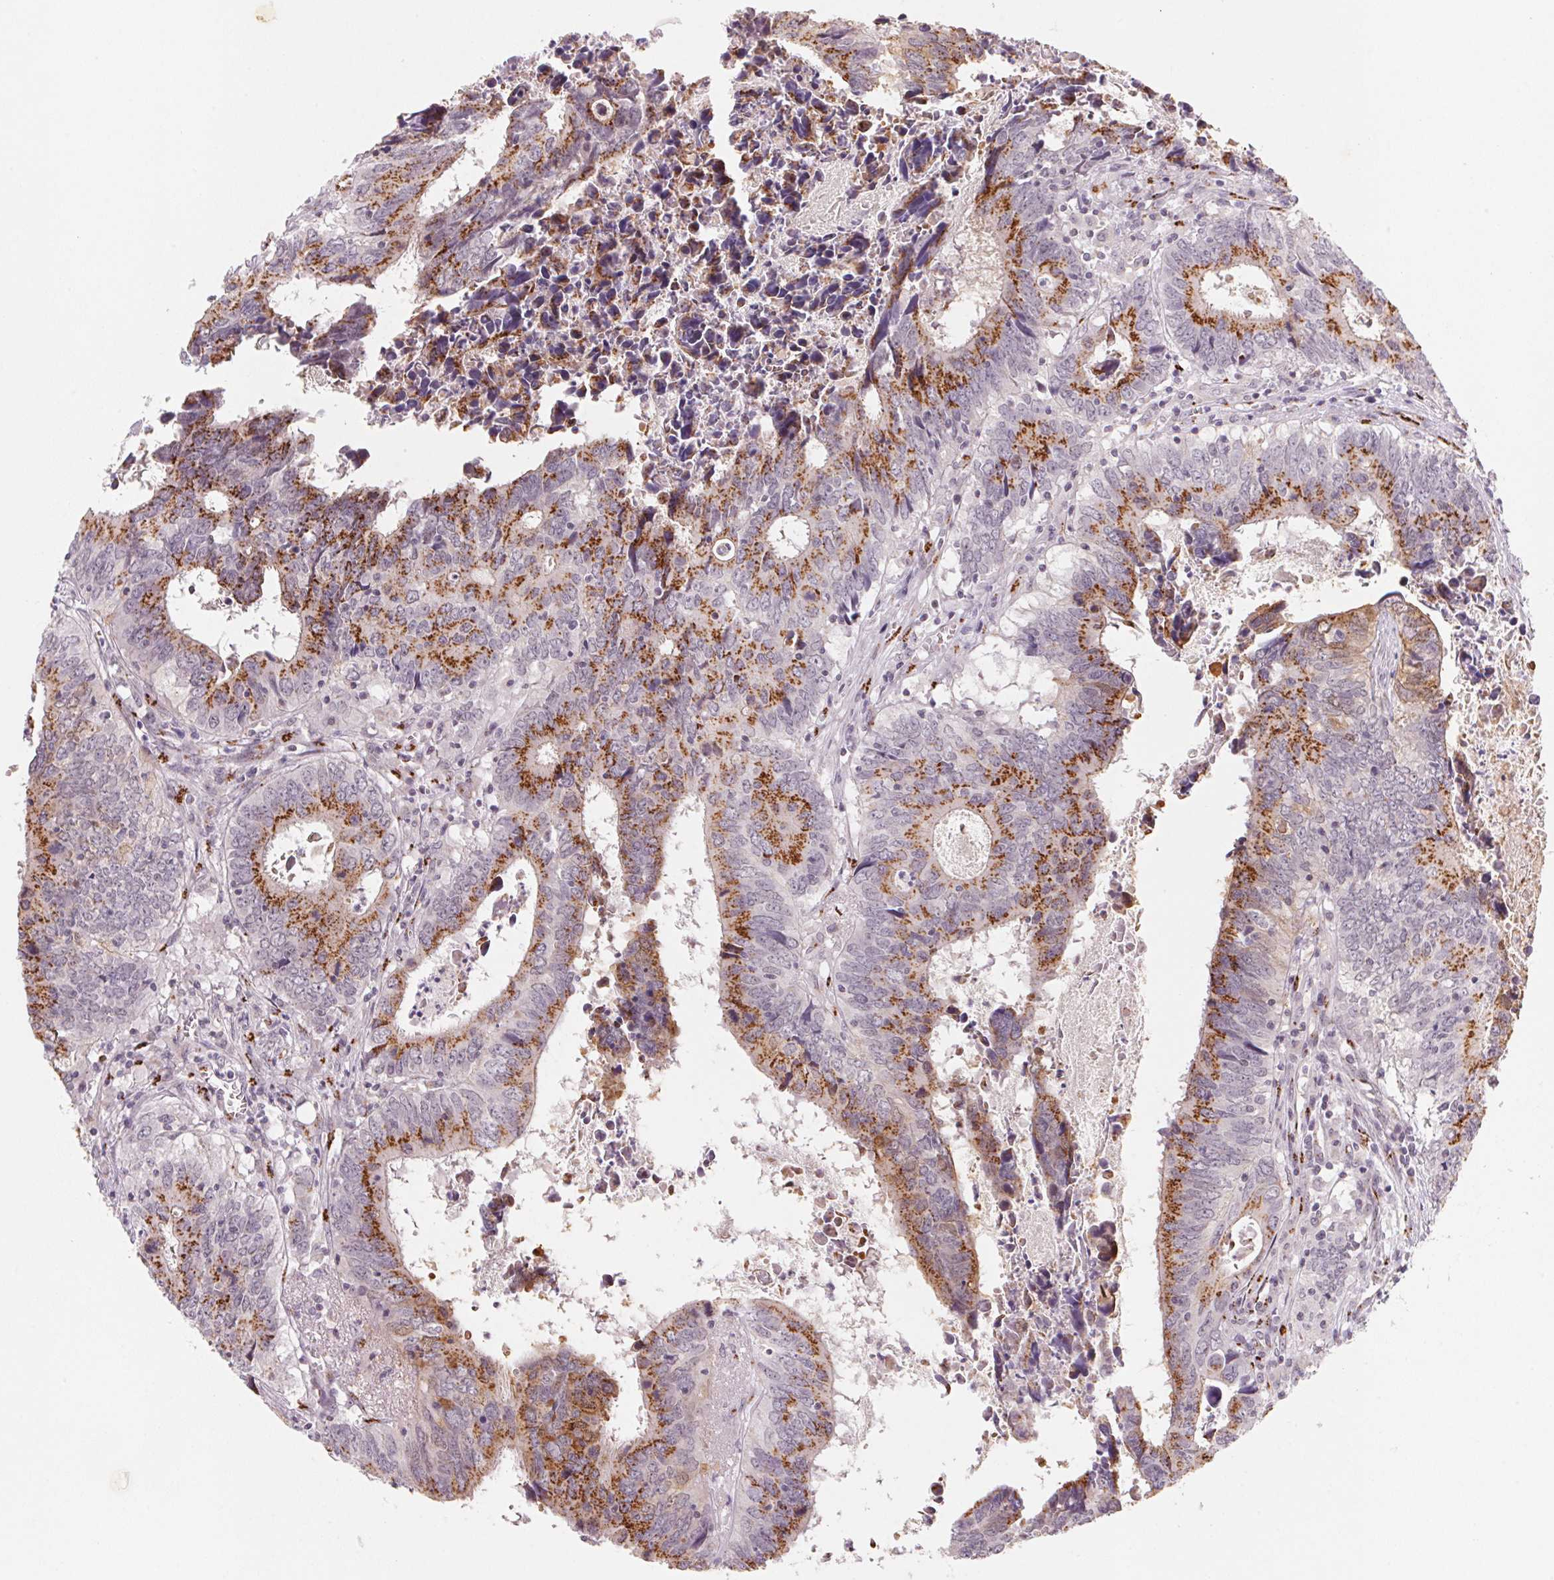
{"staining": {"intensity": "strong", "quantity": "25%-75%", "location": "cytoplasmic/membranous"}, "tissue": "colorectal cancer", "cell_type": "Tumor cells", "image_type": "cancer", "snomed": [{"axis": "morphology", "description": "Adenocarcinoma, NOS"}, {"axis": "topography", "description": "Colon"}], "caption": "This is an image of immunohistochemistry (IHC) staining of adenocarcinoma (colorectal), which shows strong positivity in the cytoplasmic/membranous of tumor cells.", "gene": "RAB22A", "patient": {"sex": "female", "age": 82}}